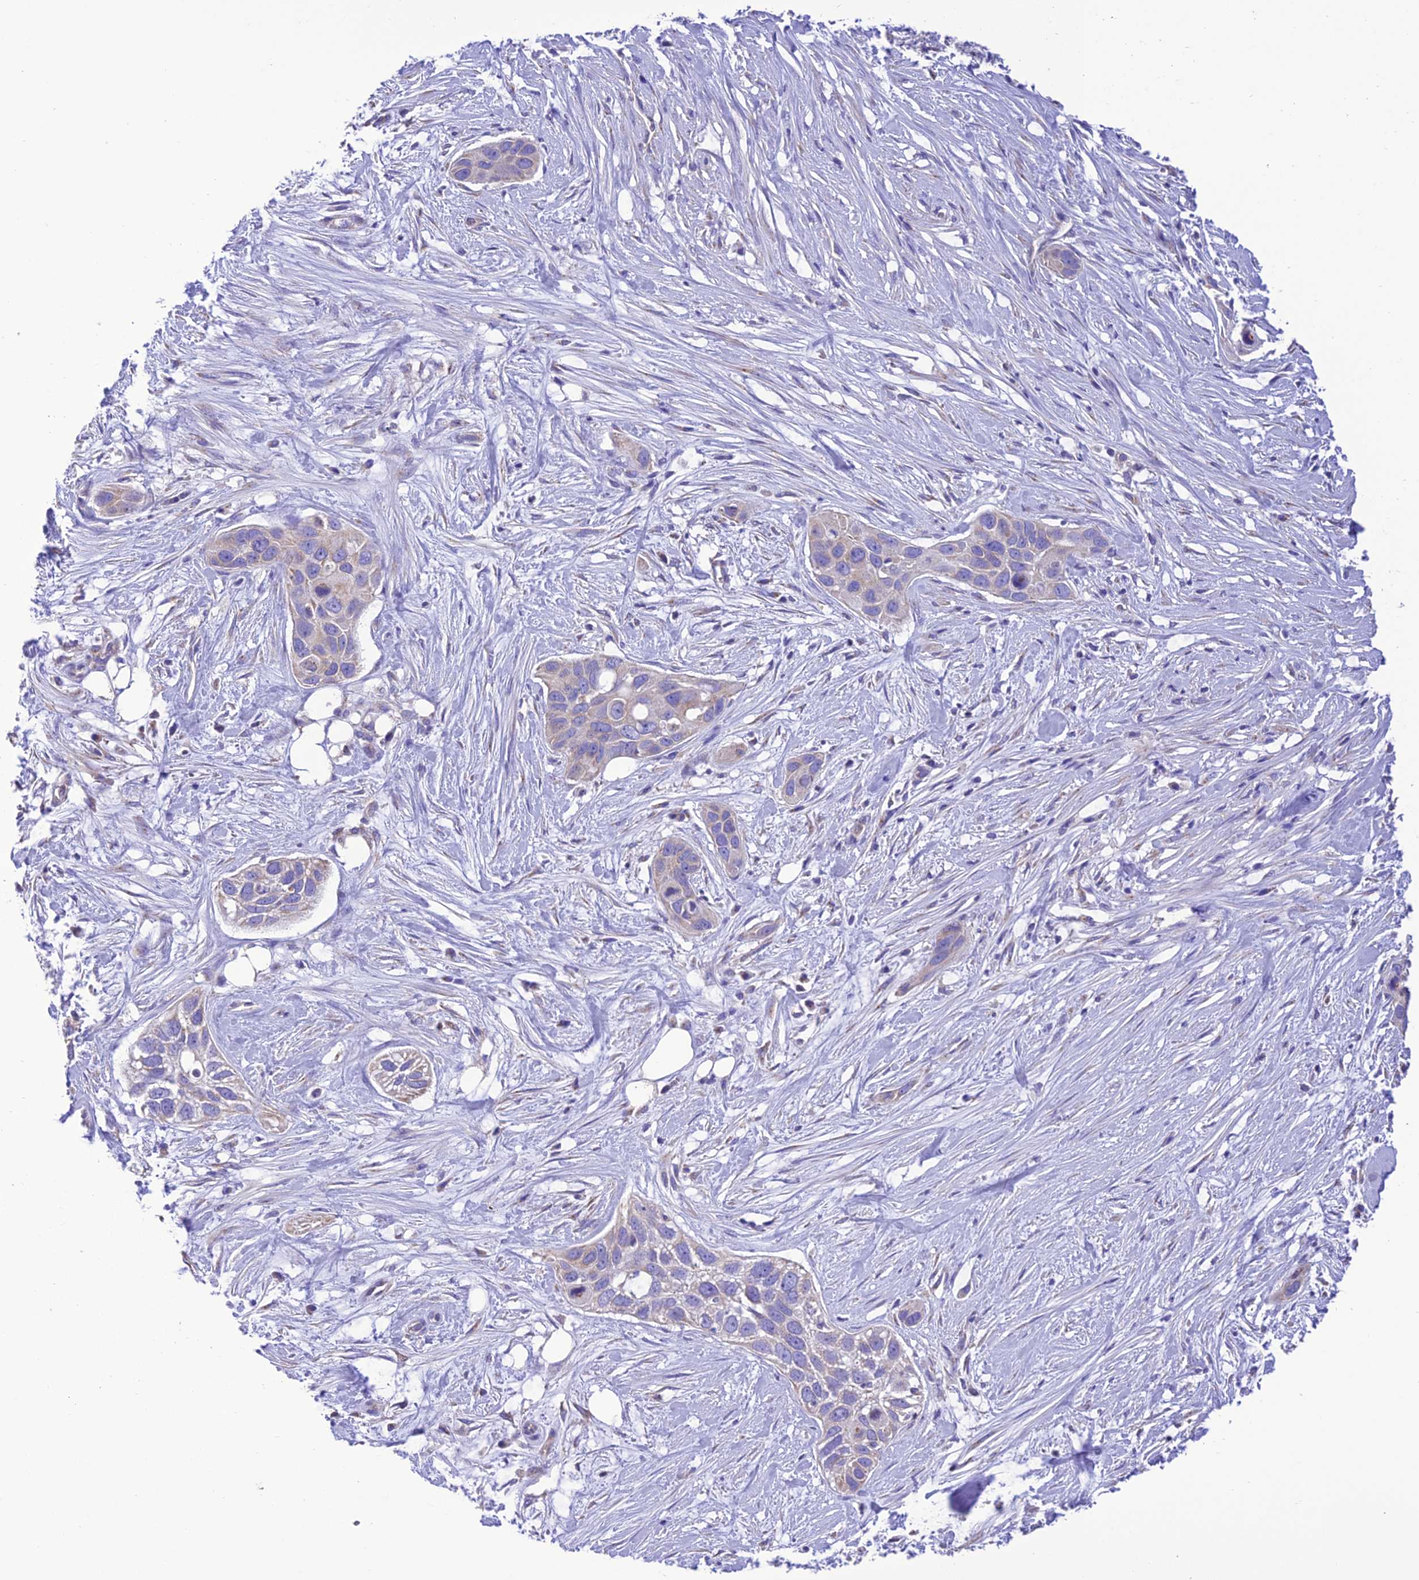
{"staining": {"intensity": "negative", "quantity": "none", "location": "none"}, "tissue": "pancreatic cancer", "cell_type": "Tumor cells", "image_type": "cancer", "snomed": [{"axis": "morphology", "description": "Adenocarcinoma, NOS"}, {"axis": "topography", "description": "Pancreas"}], "caption": "An image of human pancreatic adenocarcinoma is negative for staining in tumor cells. (Brightfield microscopy of DAB (3,3'-diaminobenzidine) immunohistochemistry (IHC) at high magnification).", "gene": "MAP3K12", "patient": {"sex": "female", "age": 60}}